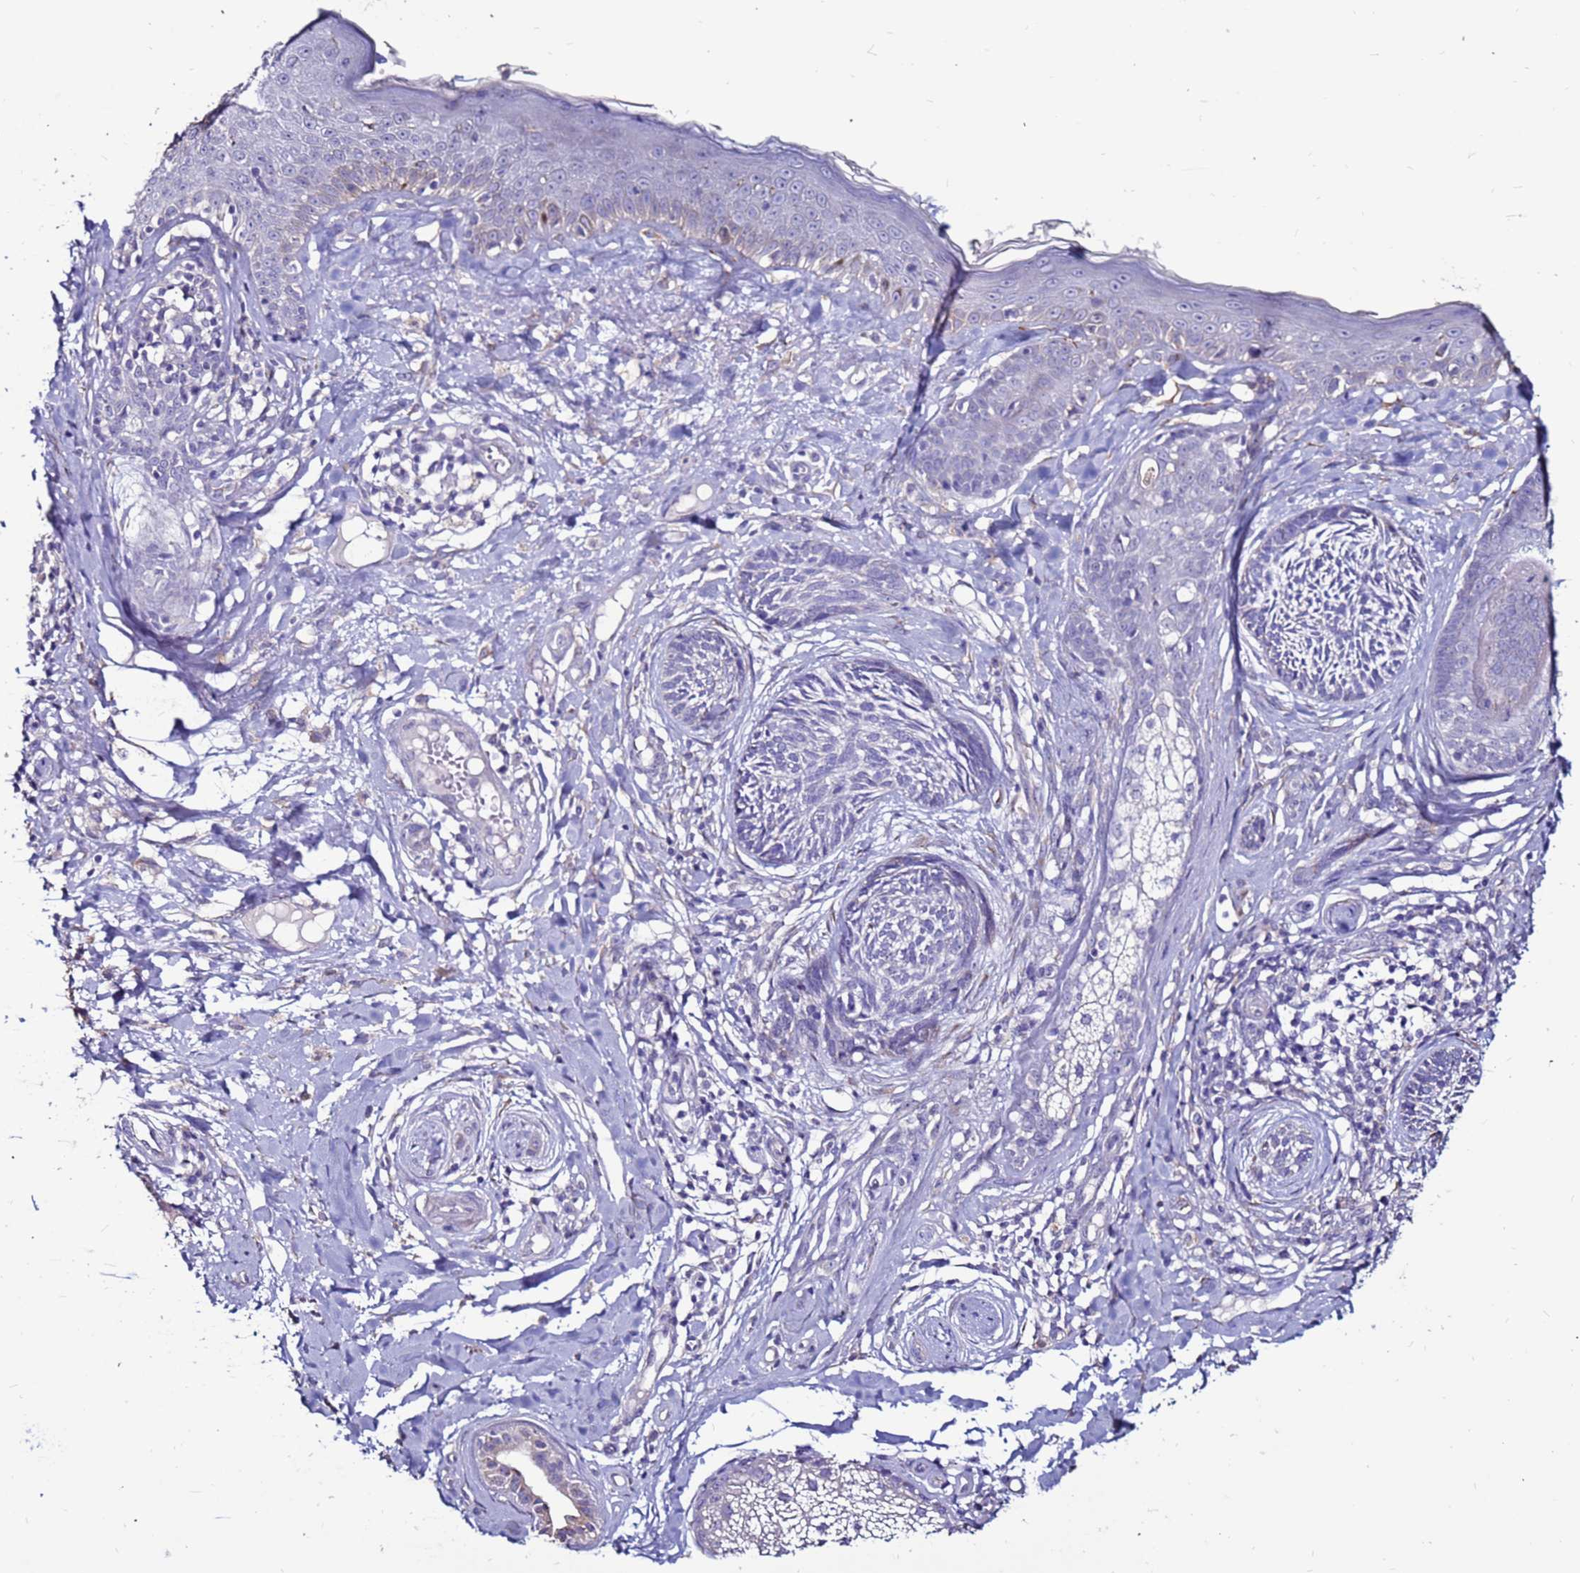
{"staining": {"intensity": "negative", "quantity": "none", "location": "none"}, "tissue": "skin cancer", "cell_type": "Tumor cells", "image_type": "cancer", "snomed": [{"axis": "morphology", "description": "Squamous cell carcinoma, NOS"}, {"axis": "topography", "description": "Skin"}], "caption": "High power microscopy histopathology image of an immunohistochemistry histopathology image of squamous cell carcinoma (skin), revealing no significant expression in tumor cells. Brightfield microscopy of IHC stained with DAB (3,3'-diaminobenzidine) (brown) and hematoxylin (blue), captured at high magnification.", "gene": "SLC44A3", "patient": {"sex": "male", "age": 82}}